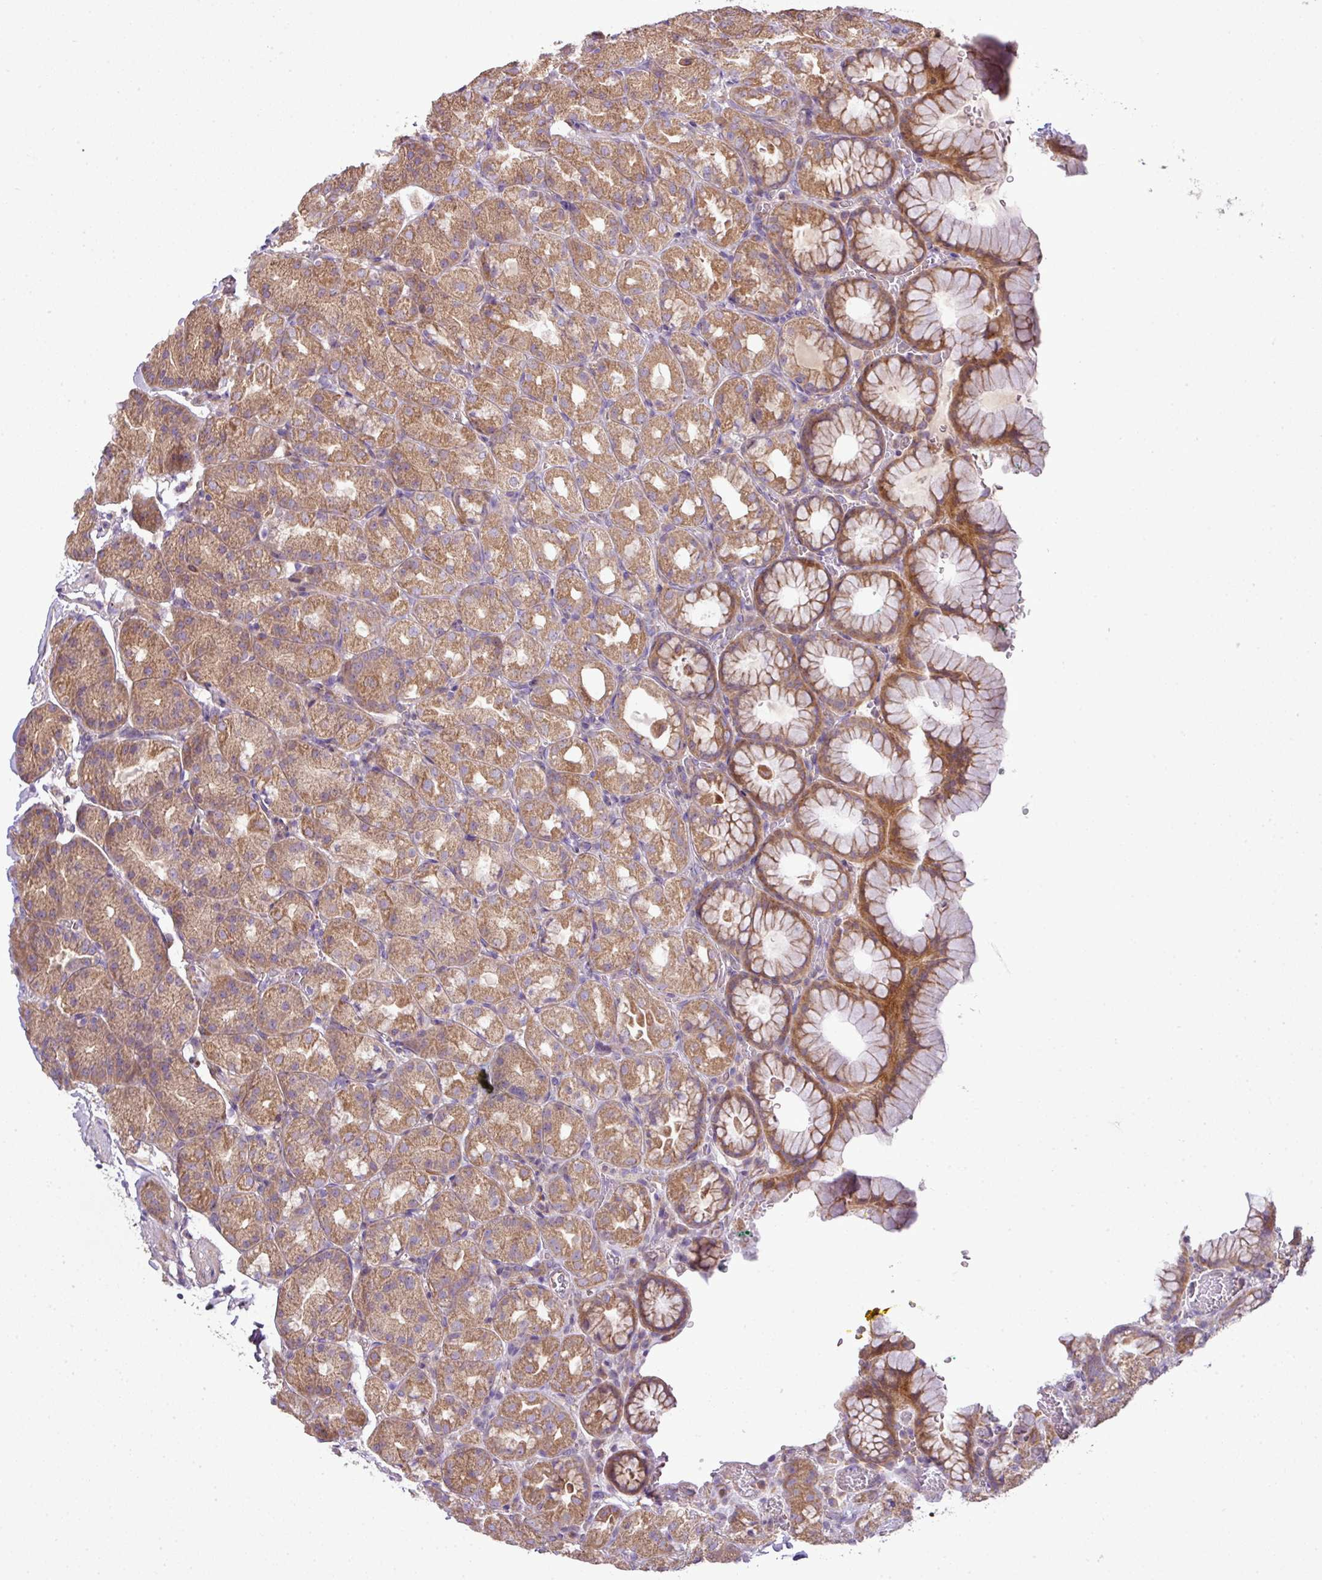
{"staining": {"intensity": "moderate", "quantity": ">75%", "location": "cytoplasmic/membranous"}, "tissue": "stomach", "cell_type": "Glandular cells", "image_type": "normal", "snomed": [{"axis": "morphology", "description": "Normal tissue, NOS"}, {"axis": "topography", "description": "Stomach, upper"}], "caption": "Immunohistochemical staining of normal stomach displays moderate cytoplasmic/membranous protein expression in approximately >75% of glandular cells.", "gene": "COX18", "patient": {"sex": "female", "age": 81}}